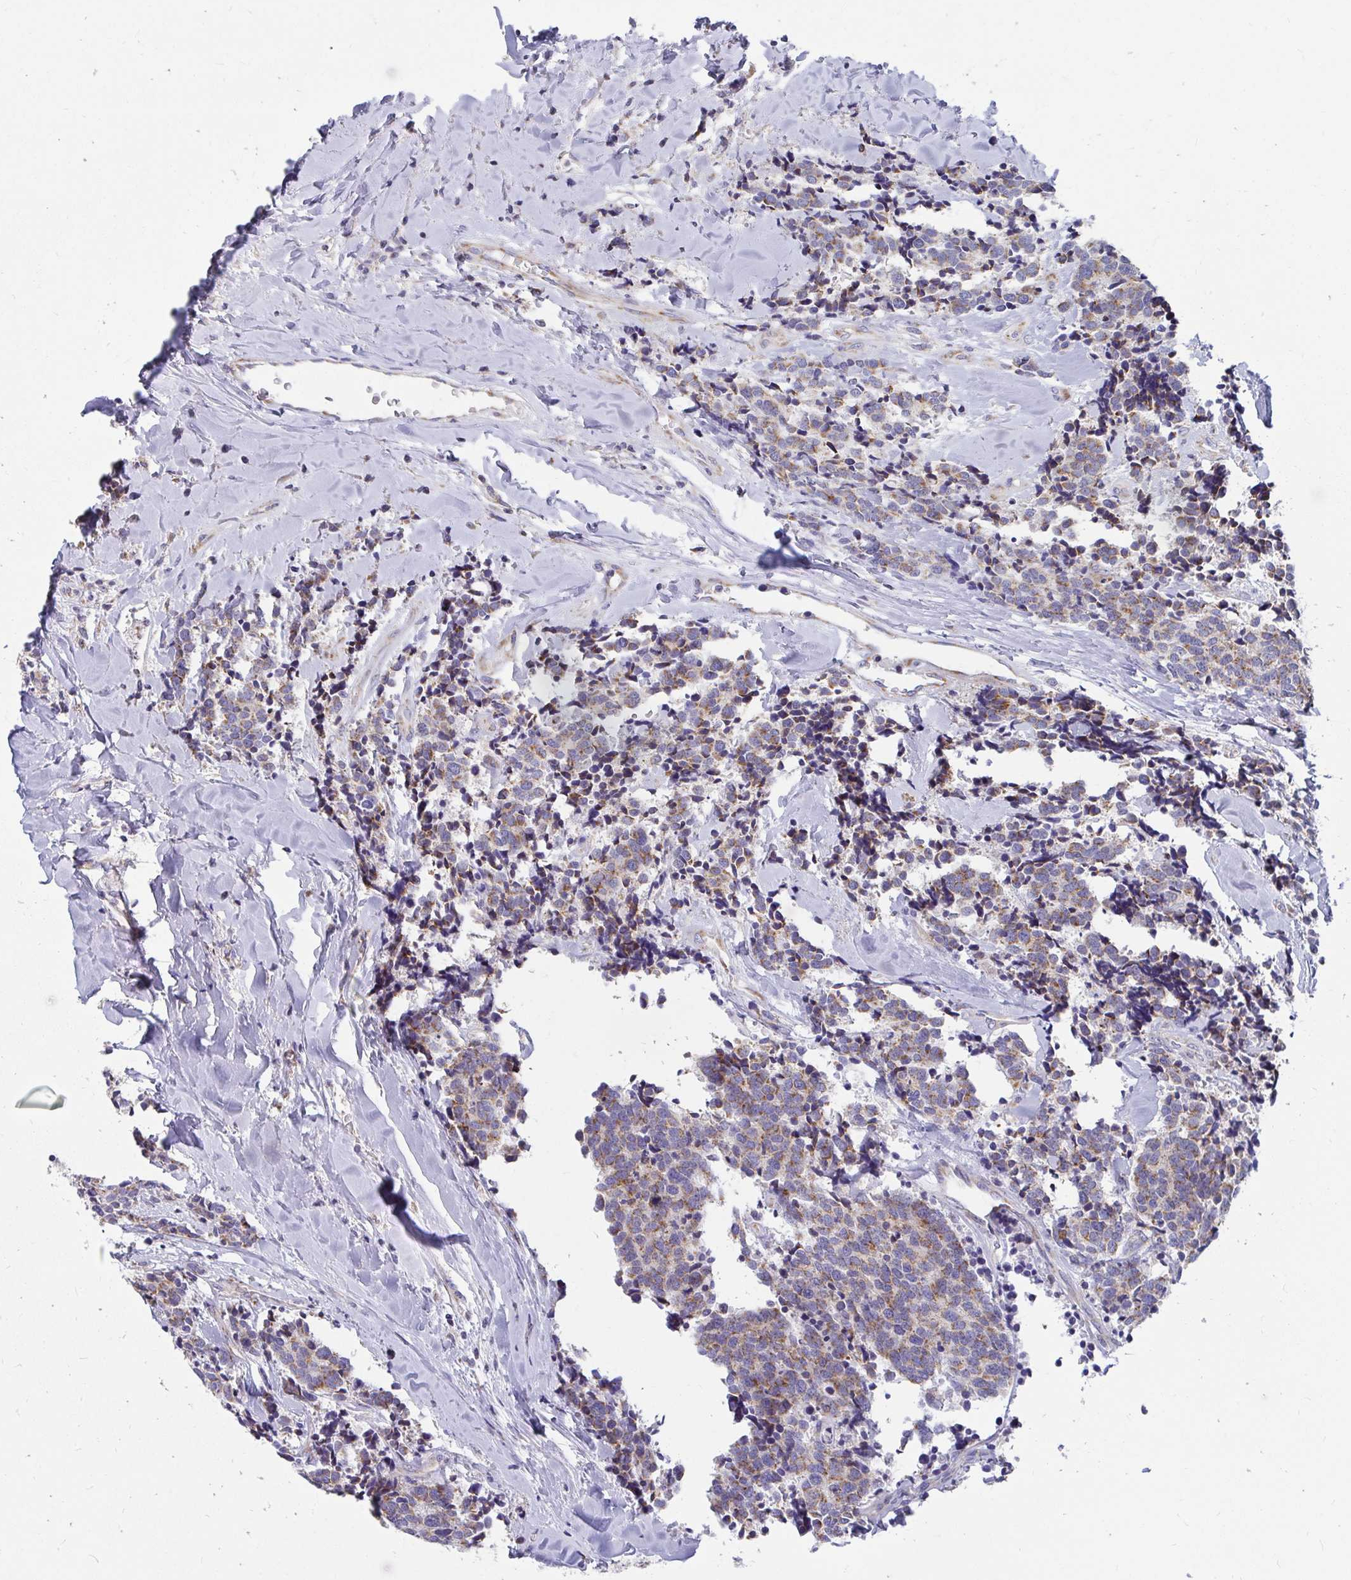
{"staining": {"intensity": "moderate", "quantity": "25%-75%", "location": "cytoplasmic/membranous"}, "tissue": "carcinoid", "cell_type": "Tumor cells", "image_type": "cancer", "snomed": [{"axis": "morphology", "description": "Carcinoid, malignant, NOS"}, {"axis": "topography", "description": "Skin"}], "caption": "There is medium levels of moderate cytoplasmic/membranous expression in tumor cells of carcinoid, as demonstrated by immunohistochemical staining (brown color).", "gene": "EXOC5", "patient": {"sex": "female", "age": 79}}